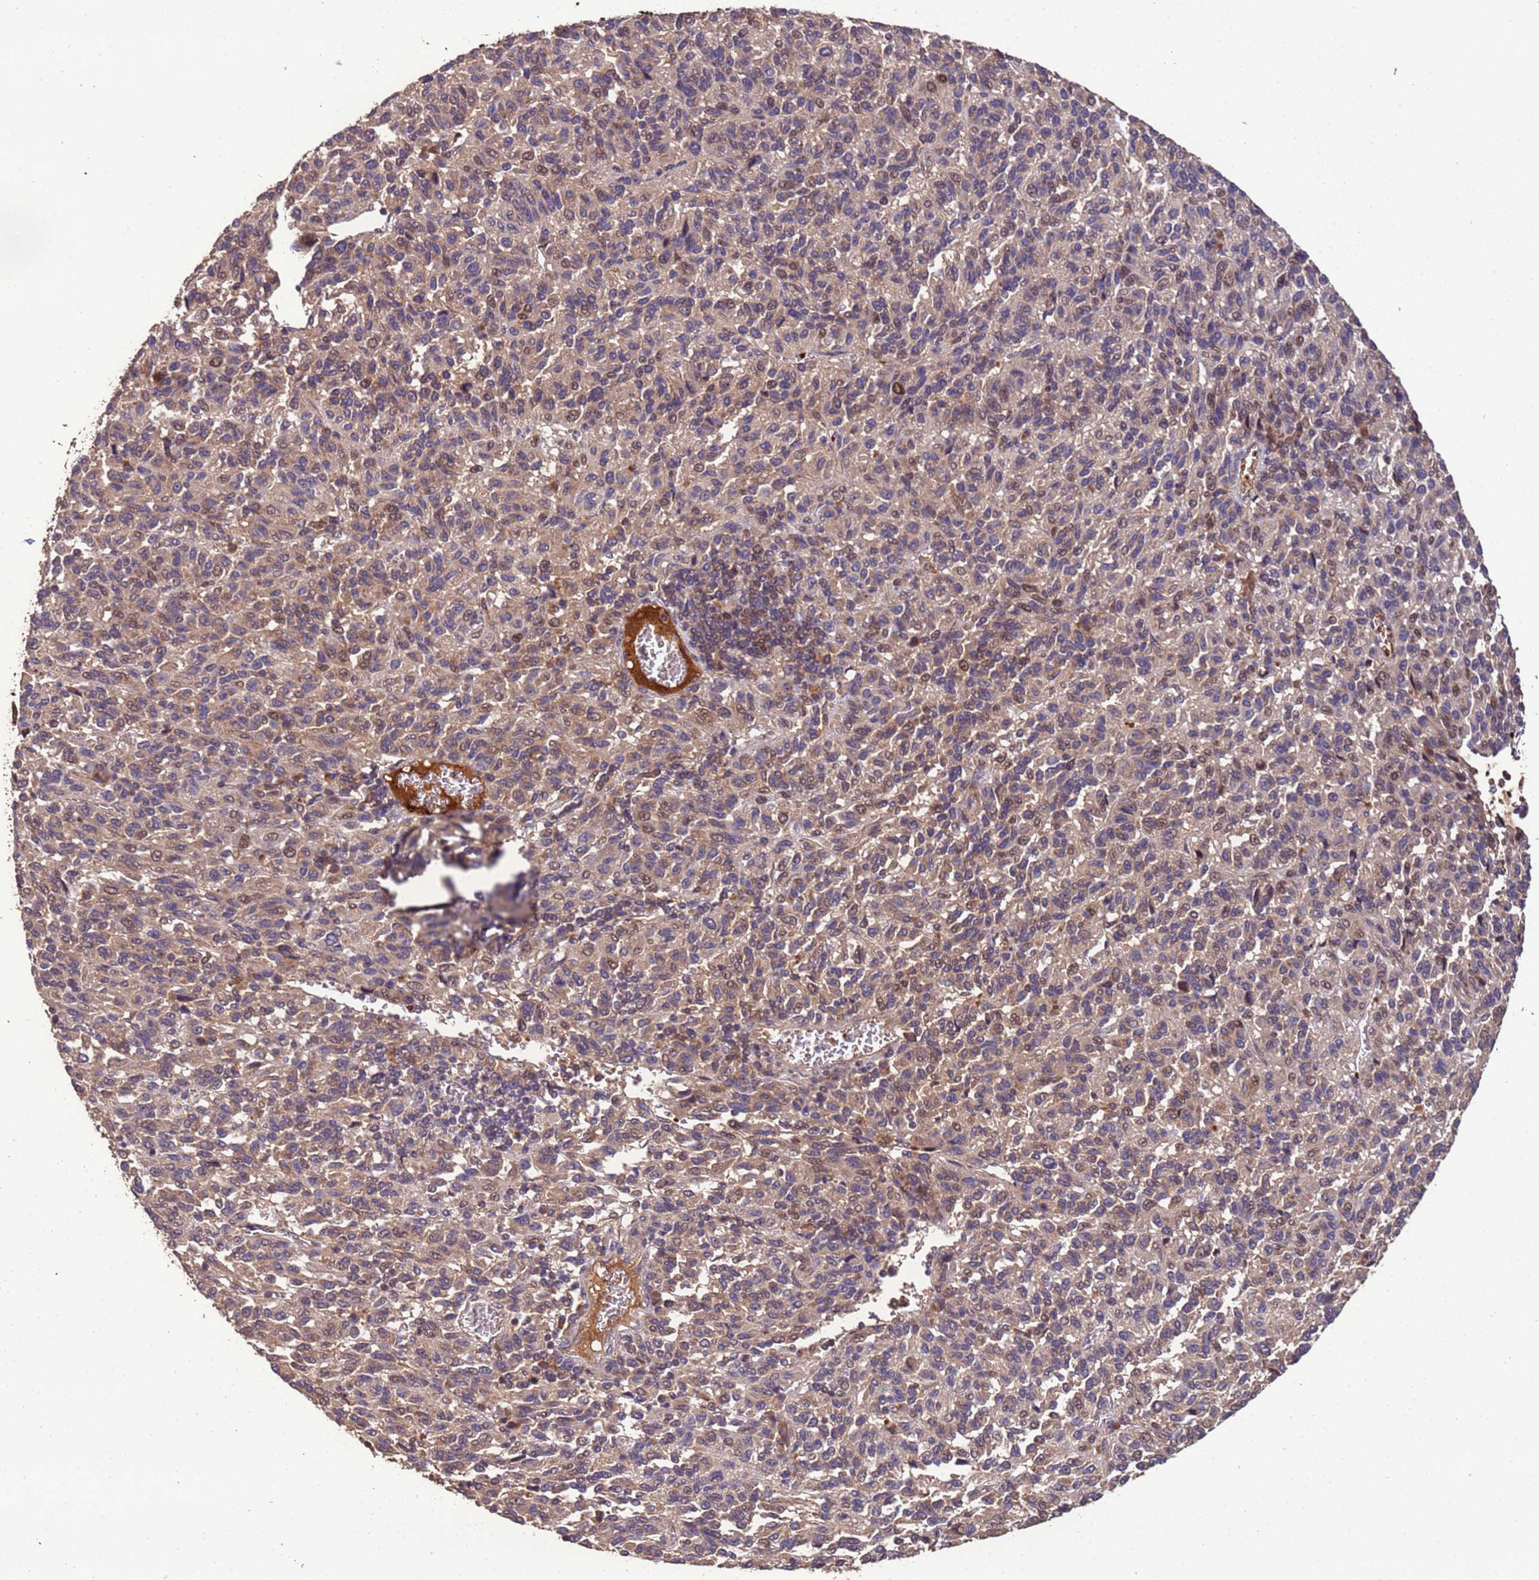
{"staining": {"intensity": "weak", "quantity": "25%-75%", "location": "cytoplasmic/membranous,nuclear"}, "tissue": "melanoma", "cell_type": "Tumor cells", "image_type": "cancer", "snomed": [{"axis": "morphology", "description": "Malignant melanoma, Metastatic site"}, {"axis": "topography", "description": "Lung"}], "caption": "Tumor cells display low levels of weak cytoplasmic/membranous and nuclear positivity in about 25%-75% of cells in malignant melanoma (metastatic site).", "gene": "CCDC184", "patient": {"sex": "male", "age": 64}}